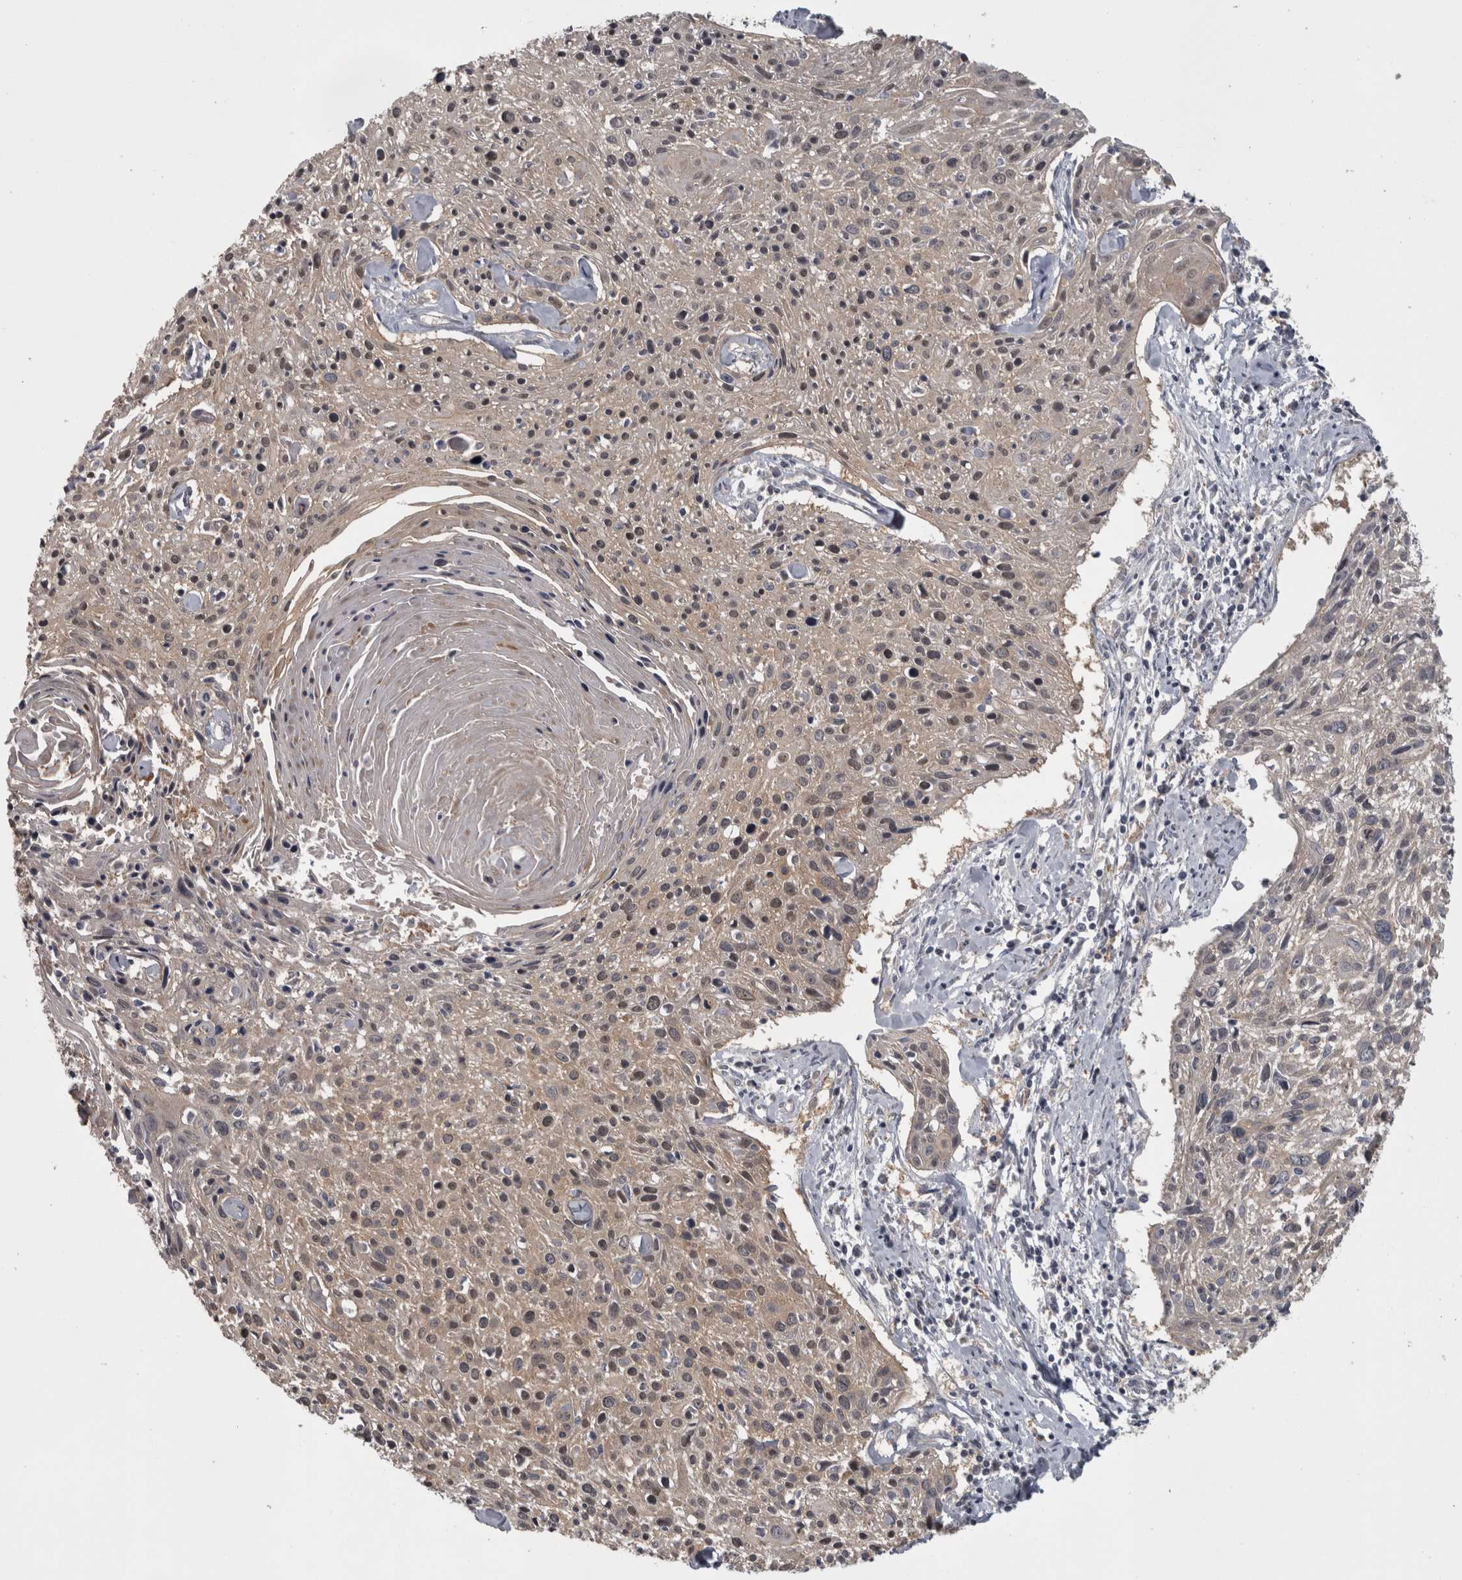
{"staining": {"intensity": "weak", "quantity": "<25%", "location": "nuclear"}, "tissue": "cervical cancer", "cell_type": "Tumor cells", "image_type": "cancer", "snomed": [{"axis": "morphology", "description": "Squamous cell carcinoma, NOS"}, {"axis": "topography", "description": "Cervix"}], "caption": "There is no significant expression in tumor cells of squamous cell carcinoma (cervical). (Brightfield microscopy of DAB (3,3'-diaminobenzidine) immunohistochemistry (IHC) at high magnification).", "gene": "PRKCI", "patient": {"sex": "female", "age": 51}}